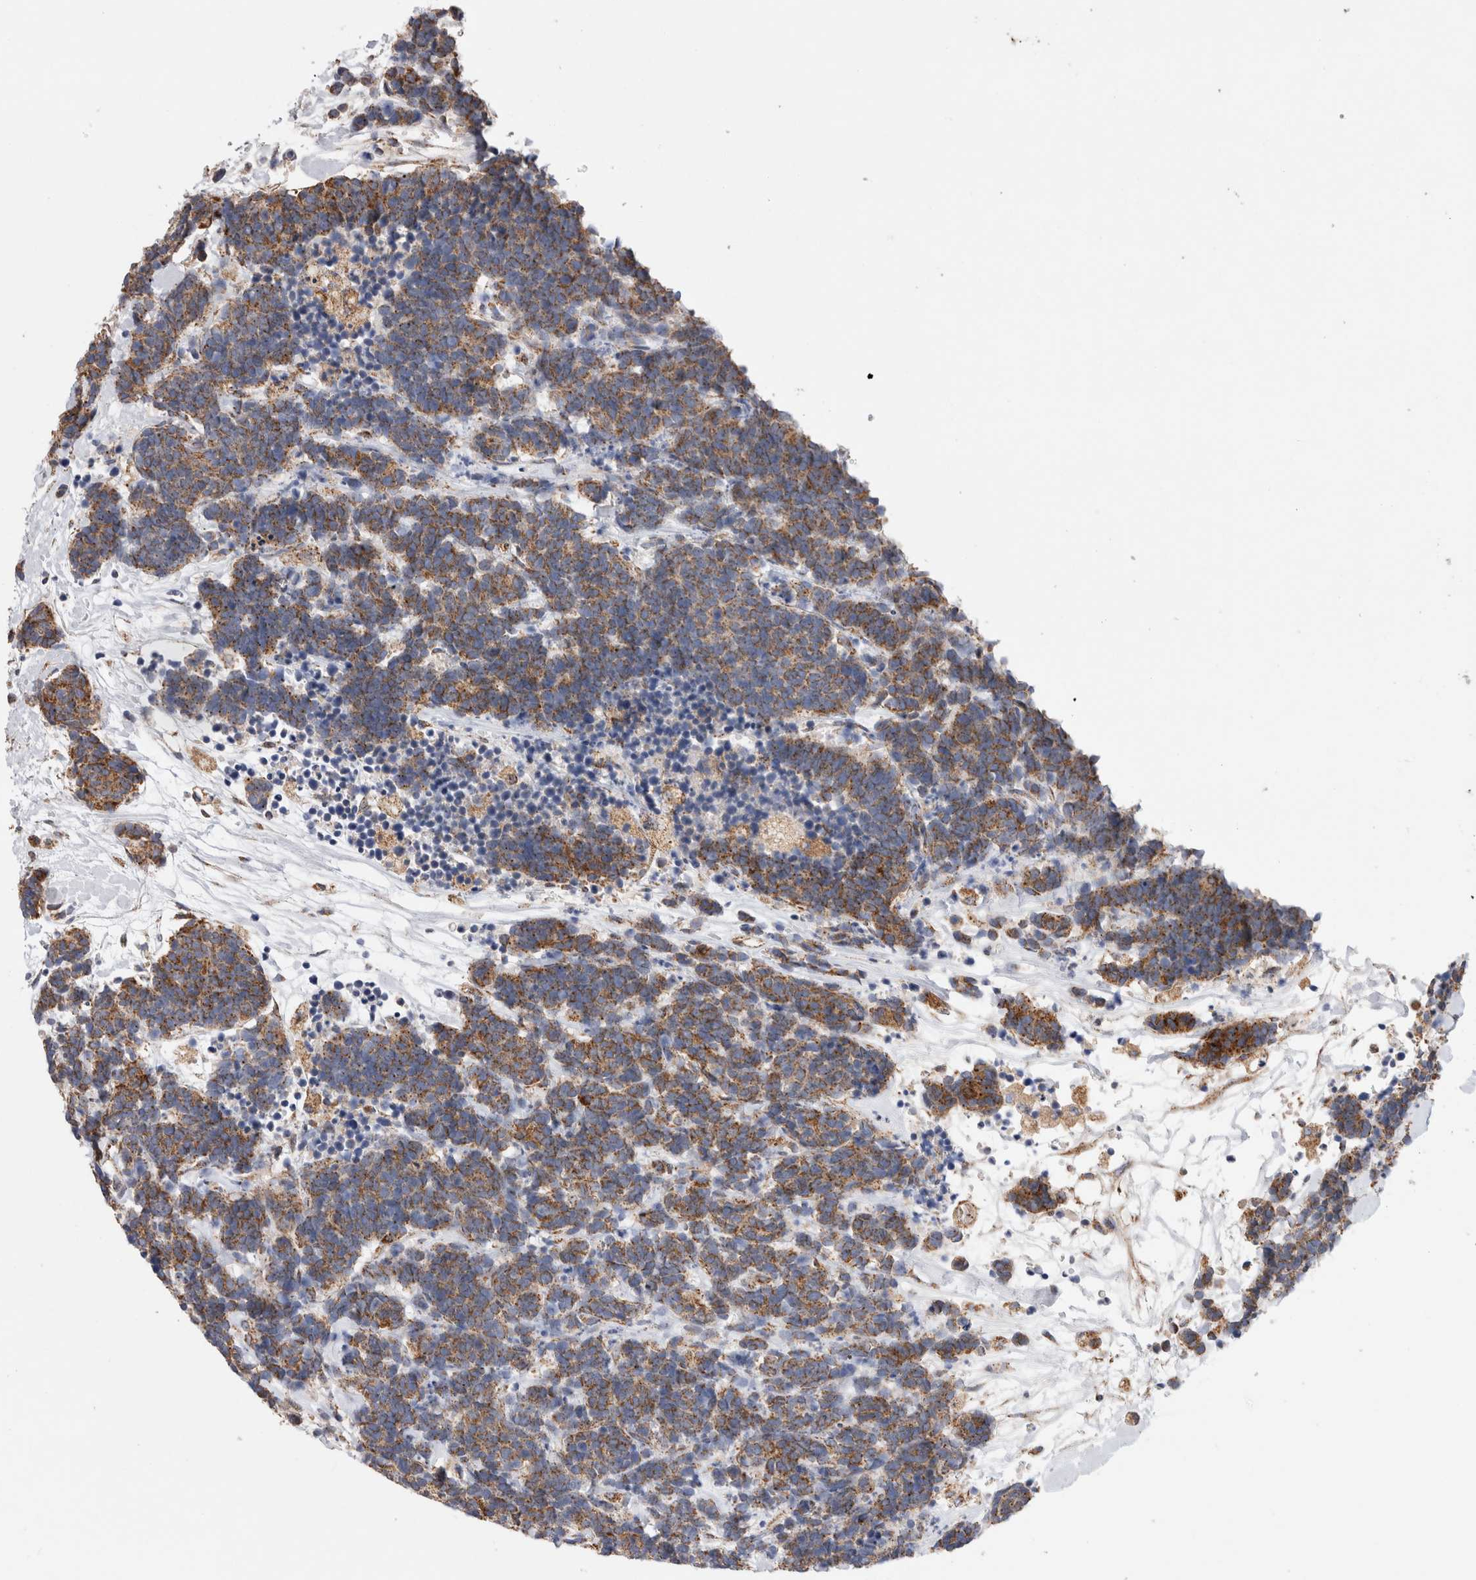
{"staining": {"intensity": "moderate", "quantity": ">75%", "location": "cytoplasmic/membranous"}, "tissue": "carcinoid", "cell_type": "Tumor cells", "image_type": "cancer", "snomed": [{"axis": "morphology", "description": "Carcinoma, NOS"}, {"axis": "morphology", "description": "Carcinoid, malignant, NOS"}, {"axis": "topography", "description": "Urinary bladder"}], "caption": "Protein staining by immunohistochemistry (IHC) reveals moderate cytoplasmic/membranous staining in about >75% of tumor cells in carcinoid (malignant). The staining was performed using DAB, with brown indicating positive protein expression. Nuclei are stained blue with hematoxylin.", "gene": "IARS2", "patient": {"sex": "male", "age": 57}}